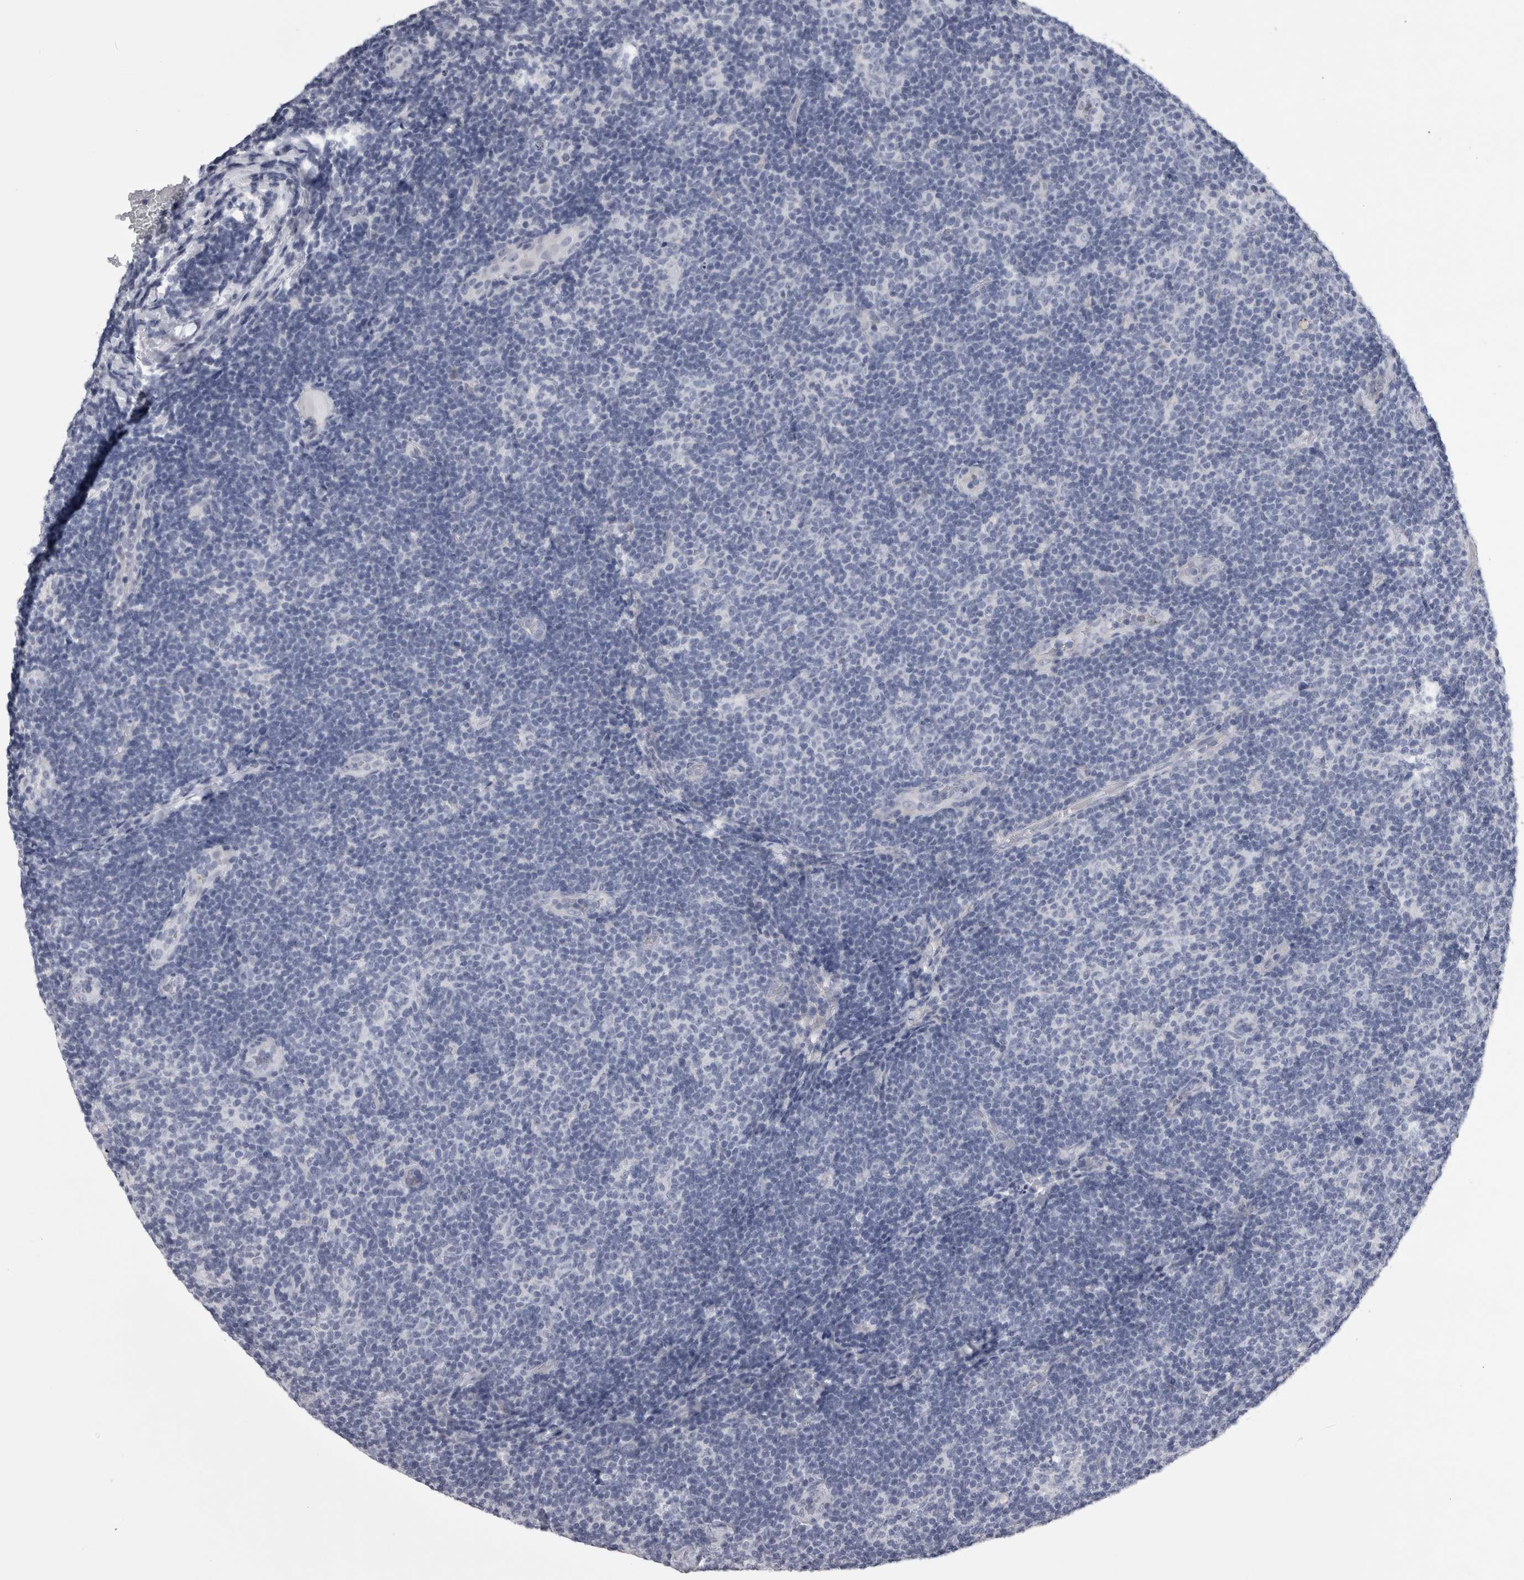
{"staining": {"intensity": "negative", "quantity": "none", "location": "none"}, "tissue": "lymphoma", "cell_type": "Tumor cells", "image_type": "cancer", "snomed": [{"axis": "morphology", "description": "Malignant lymphoma, non-Hodgkin's type, Low grade"}, {"axis": "topography", "description": "Lymph node"}], "caption": "IHC micrograph of neoplastic tissue: human low-grade malignant lymphoma, non-Hodgkin's type stained with DAB (3,3'-diaminobenzidine) reveals no significant protein positivity in tumor cells.", "gene": "ALDH8A1", "patient": {"sex": "male", "age": 83}}